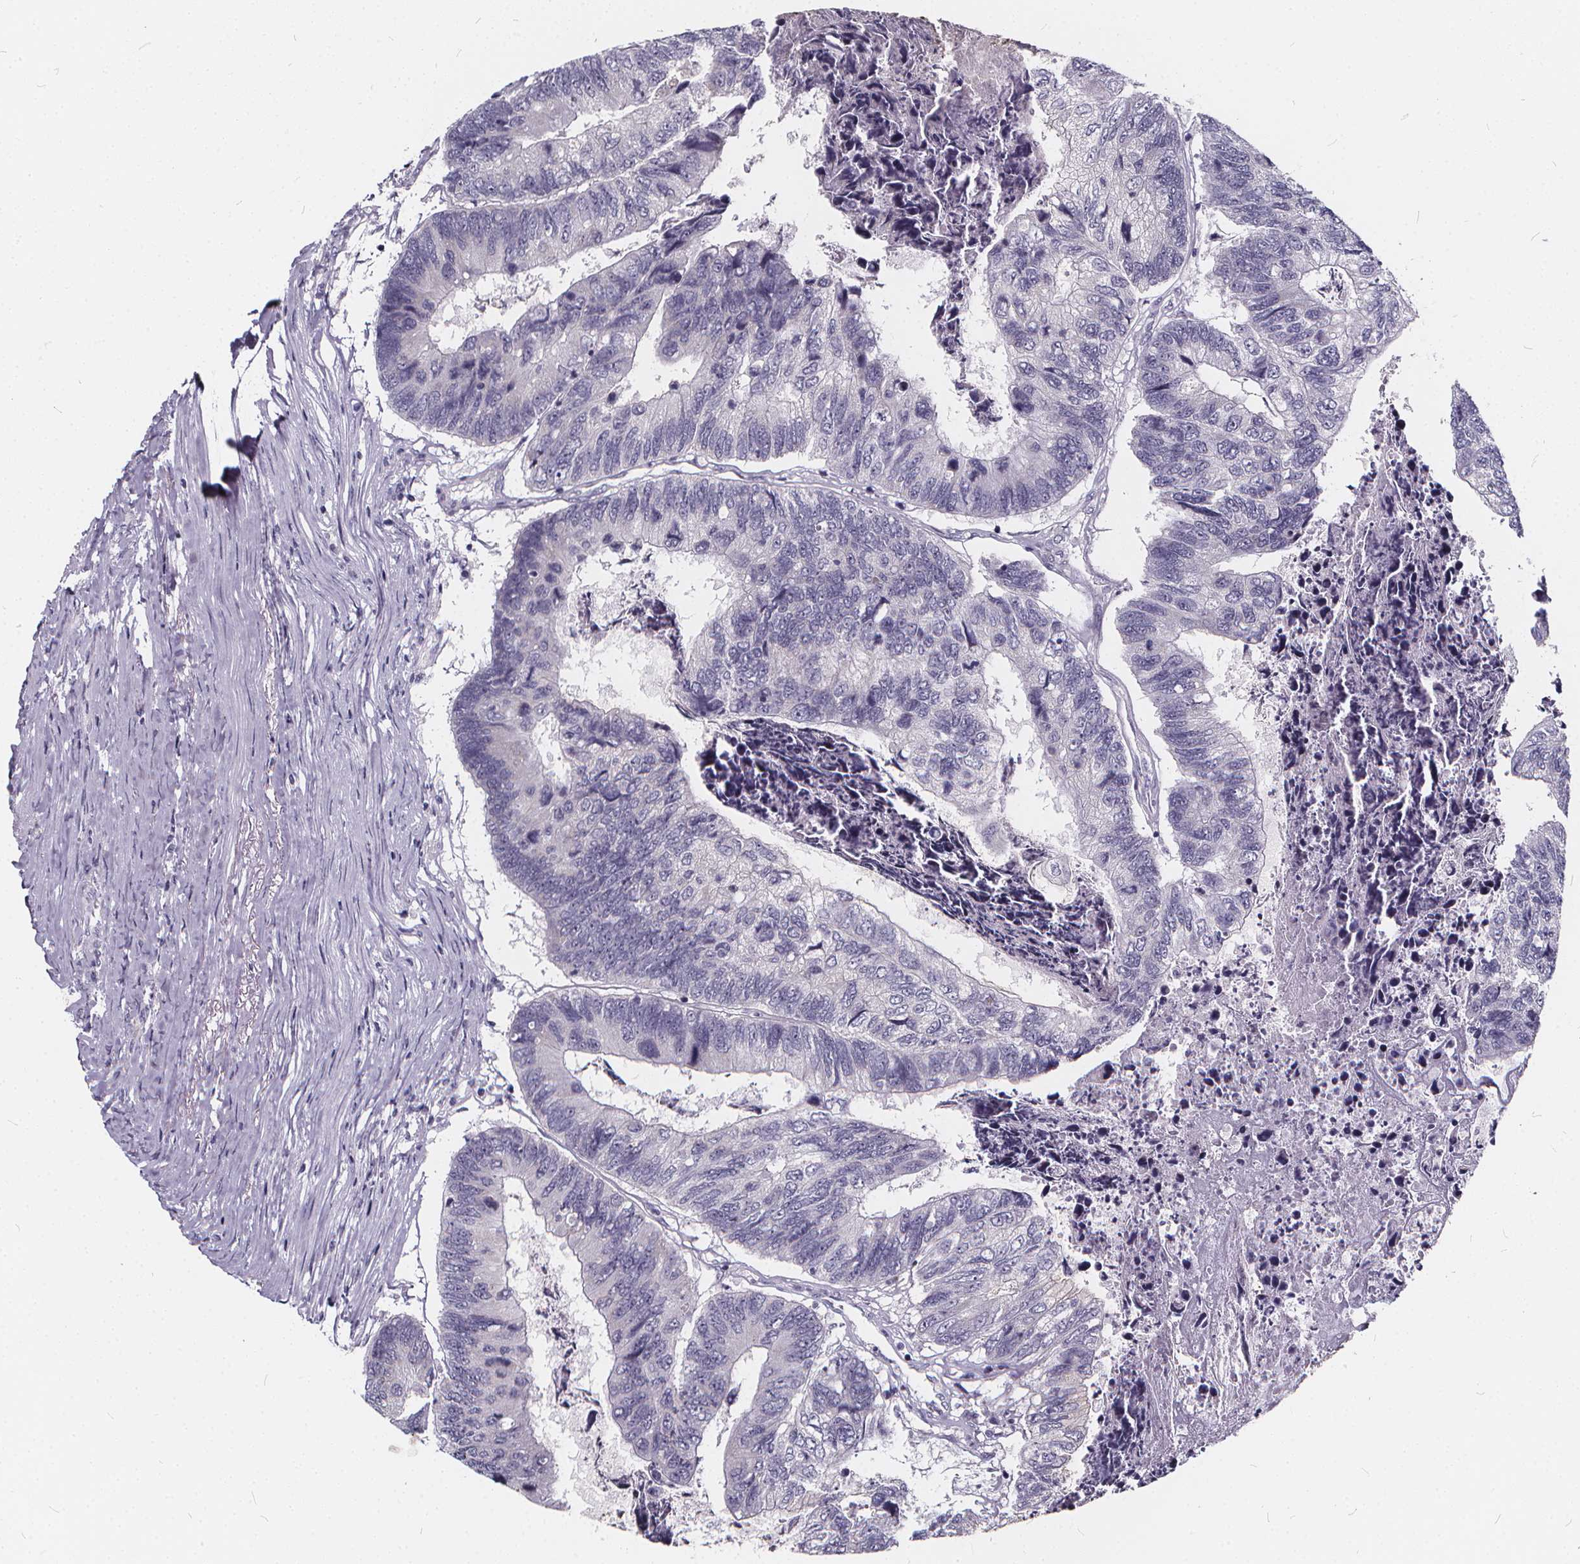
{"staining": {"intensity": "negative", "quantity": "none", "location": "none"}, "tissue": "colorectal cancer", "cell_type": "Tumor cells", "image_type": "cancer", "snomed": [{"axis": "morphology", "description": "Adenocarcinoma, NOS"}, {"axis": "topography", "description": "Colon"}], "caption": "Tumor cells show no significant positivity in adenocarcinoma (colorectal).", "gene": "SPEF2", "patient": {"sex": "female", "age": 67}}